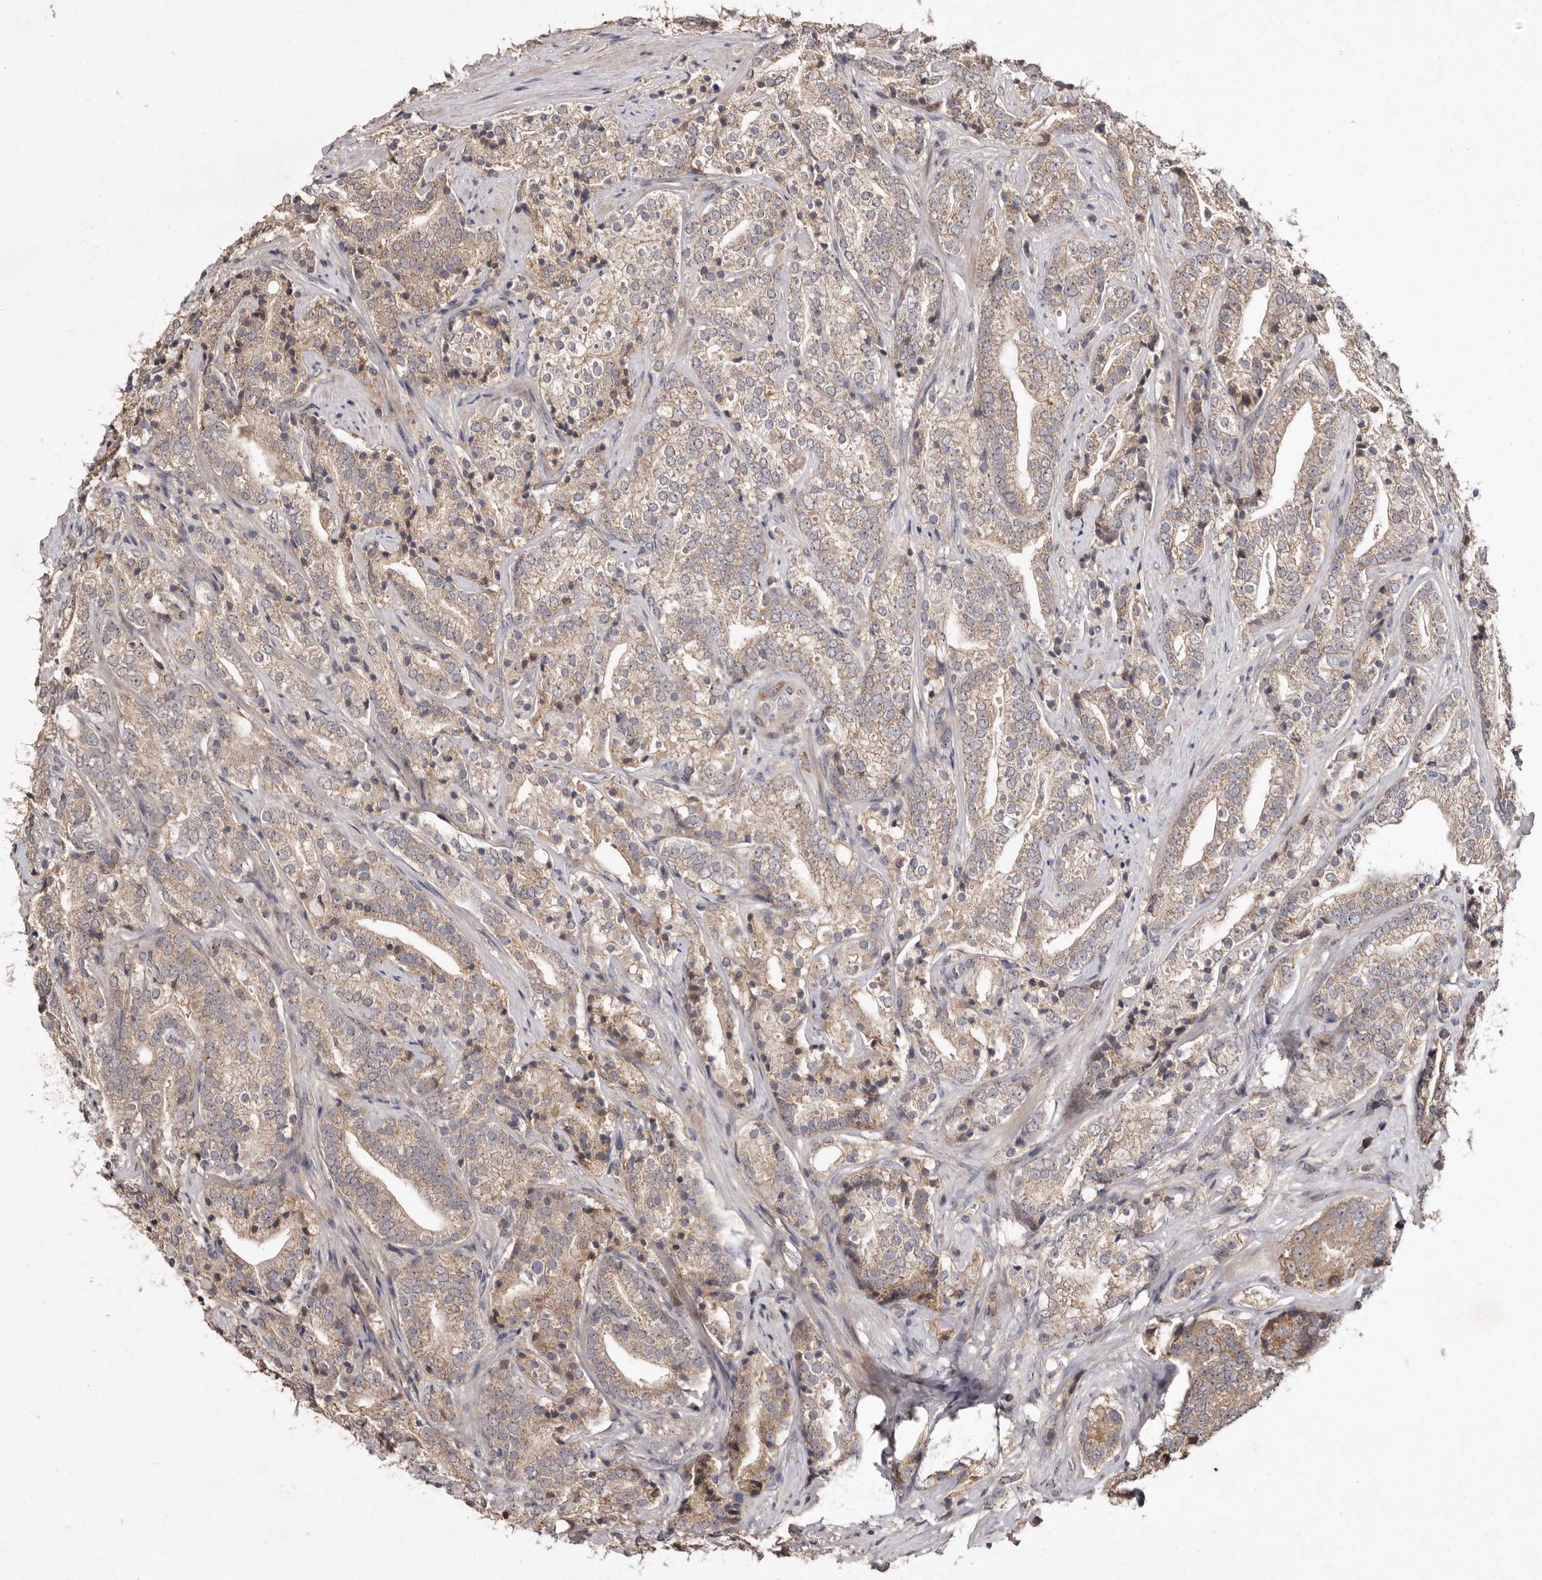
{"staining": {"intensity": "weak", "quantity": ">75%", "location": "cytoplasmic/membranous"}, "tissue": "prostate cancer", "cell_type": "Tumor cells", "image_type": "cancer", "snomed": [{"axis": "morphology", "description": "Adenocarcinoma, High grade"}, {"axis": "topography", "description": "Prostate"}], "caption": "Weak cytoplasmic/membranous expression for a protein is identified in approximately >75% of tumor cells of prostate adenocarcinoma (high-grade) using immunohistochemistry (IHC).", "gene": "FLAD1", "patient": {"sex": "male", "age": 57}}